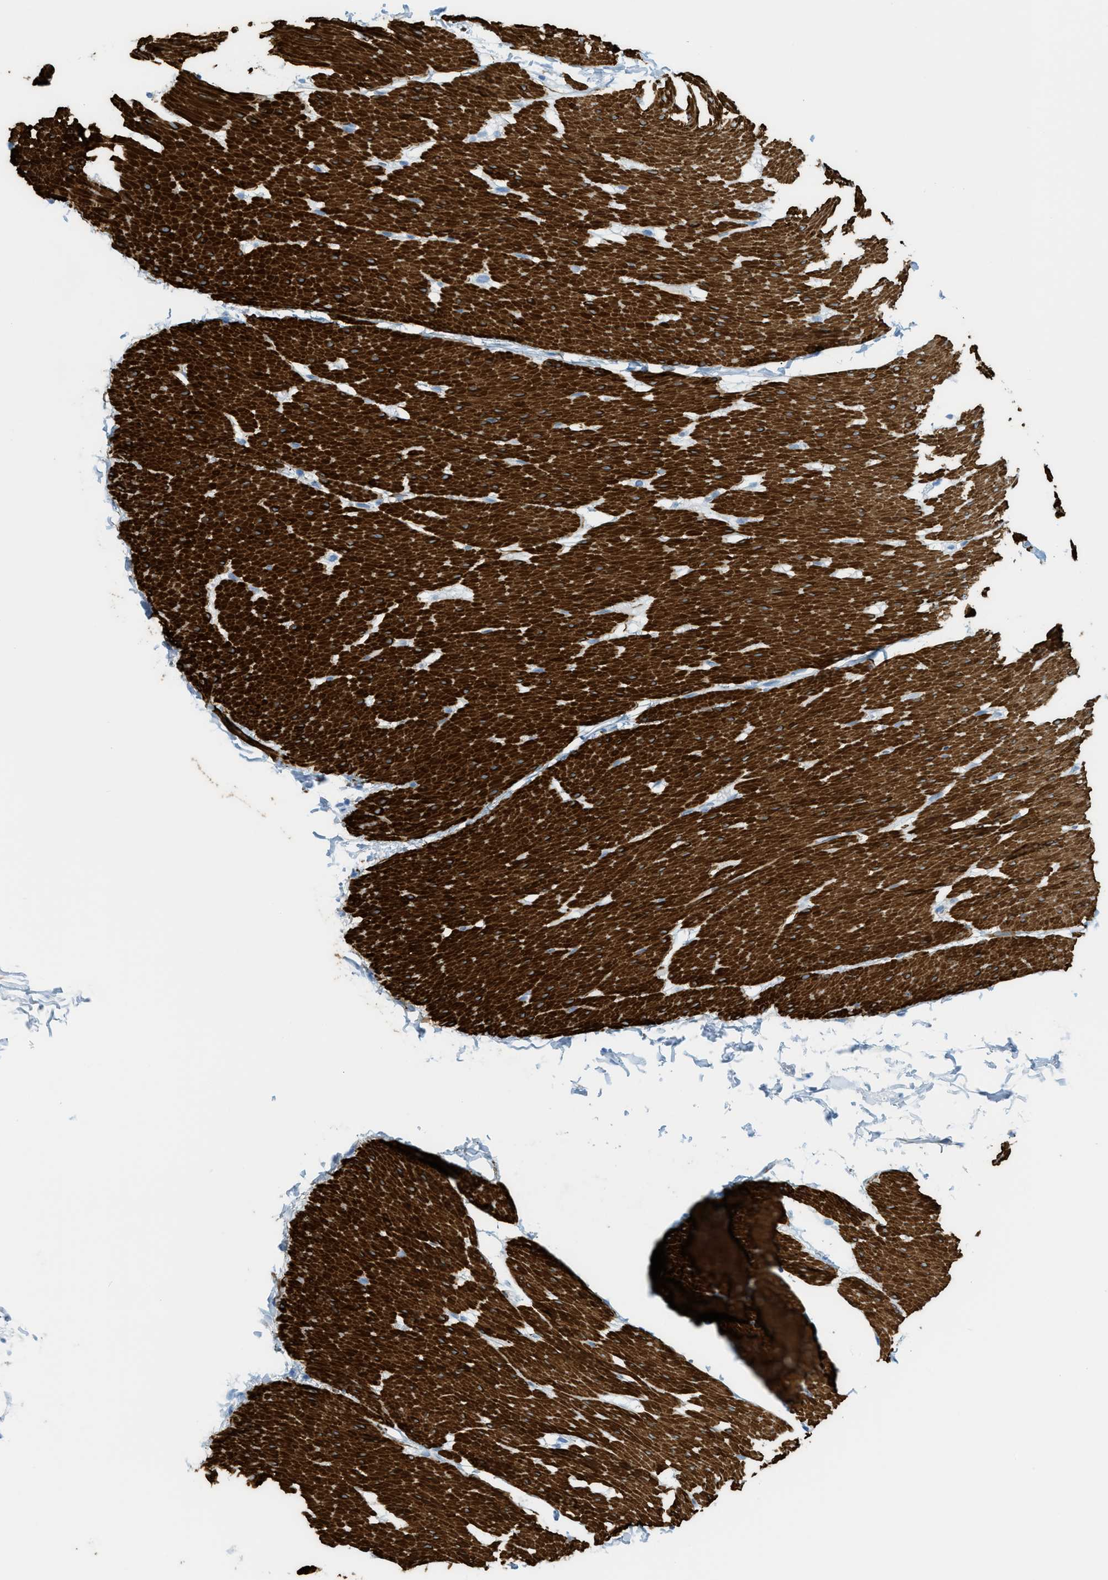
{"staining": {"intensity": "strong", "quantity": ">75%", "location": "cytoplasmic/membranous"}, "tissue": "smooth muscle", "cell_type": "Smooth muscle cells", "image_type": "normal", "snomed": [{"axis": "morphology", "description": "Normal tissue, NOS"}, {"axis": "topography", "description": "Smooth muscle"}, {"axis": "topography", "description": "Colon"}], "caption": "Immunohistochemistry (IHC) of unremarkable smooth muscle demonstrates high levels of strong cytoplasmic/membranous expression in about >75% of smooth muscle cells. Nuclei are stained in blue.", "gene": "MYH11", "patient": {"sex": "male", "age": 67}}